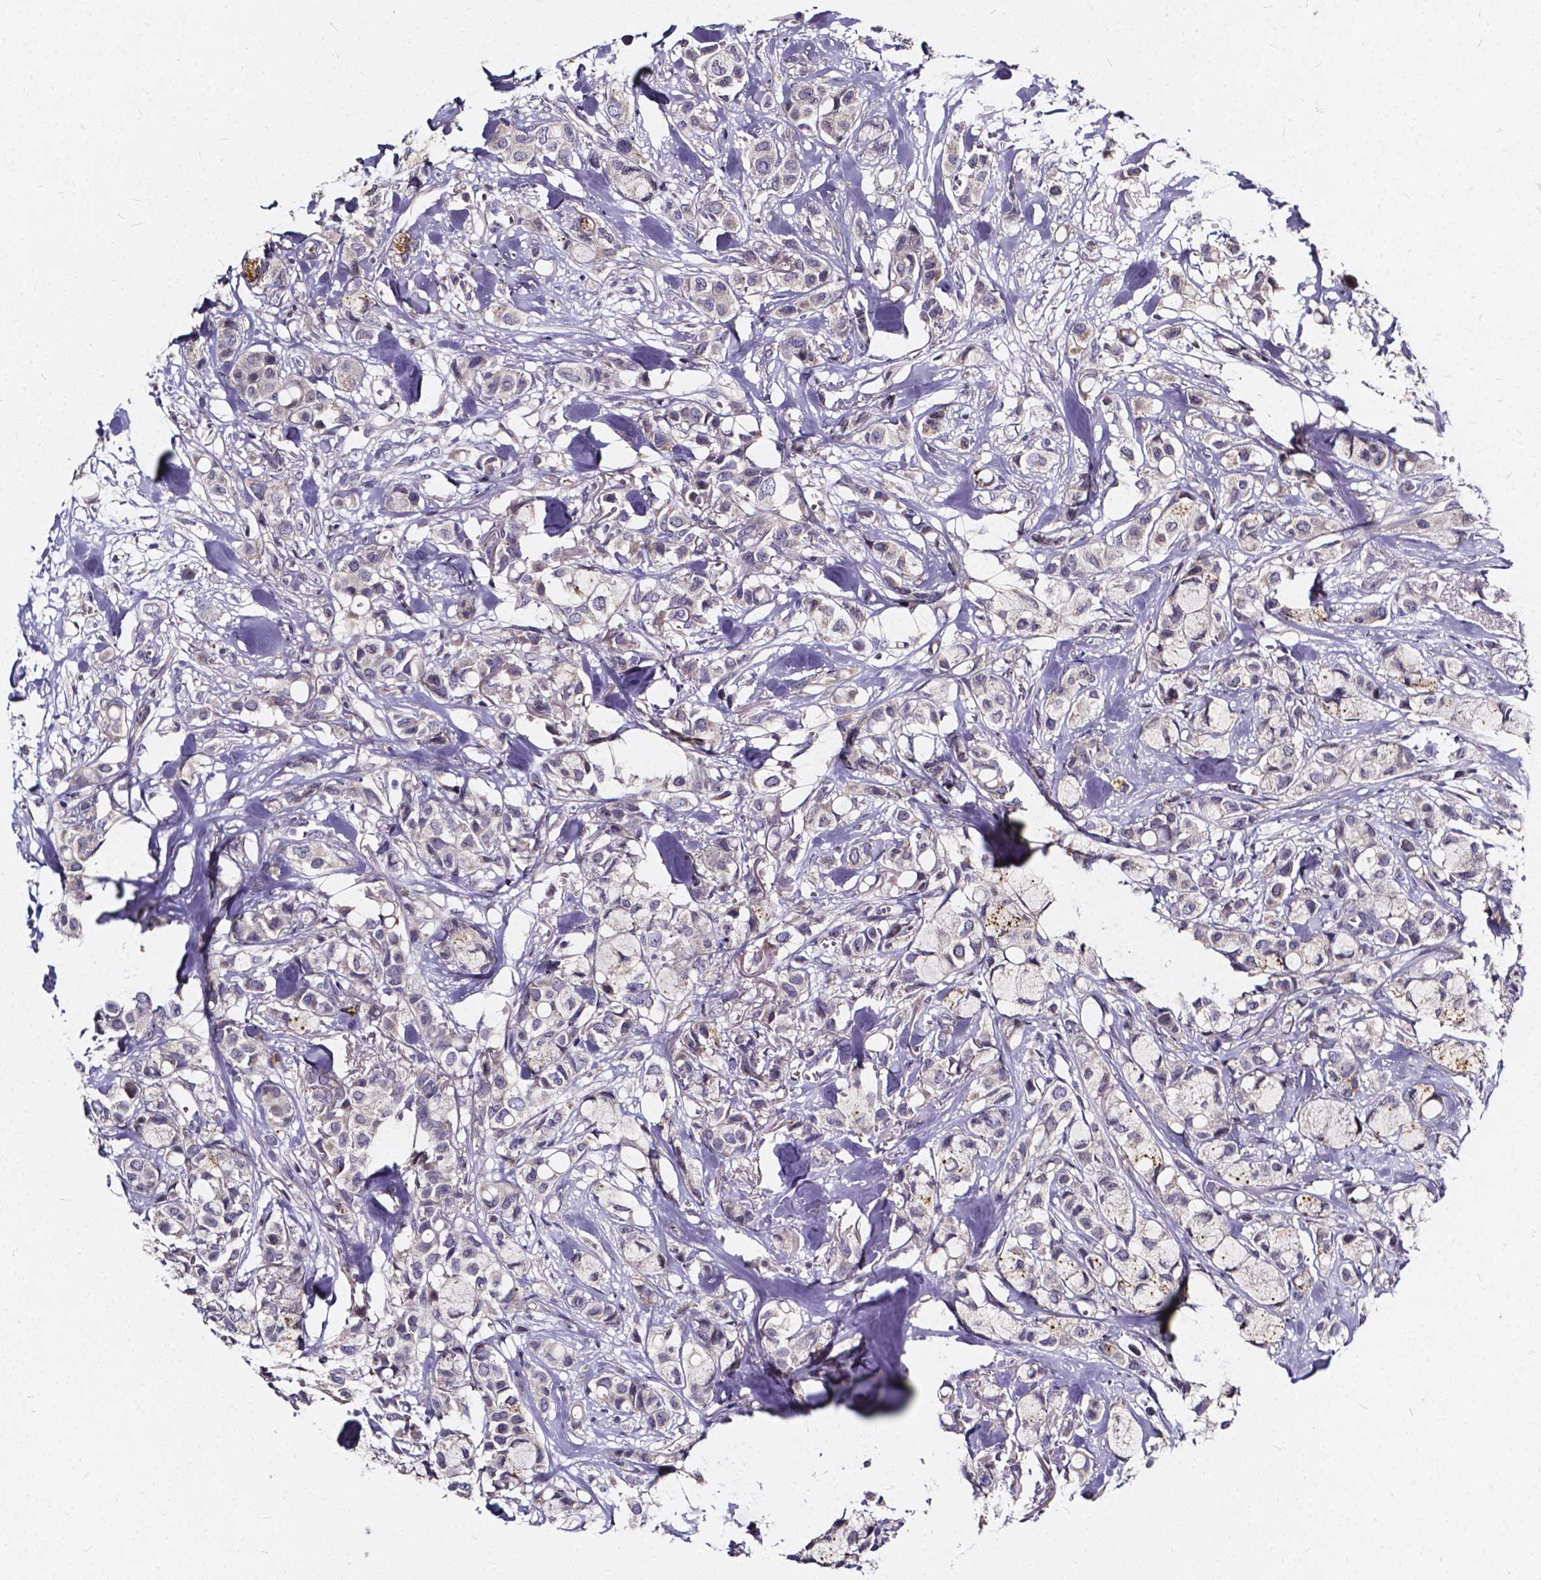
{"staining": {"intensity": "negative", "quantity": "none", "location": "none"}, "tissue": "breast cancer", "cell_type": "Tumor cells", "image_type": "cancer", "snomed": [{"axis": "morphology", "description": "Duct carcinoma"}, {"axis": "topography", "description": "Breast"}], "caption": "This is a photomicrograph of immunohistochemistry staining of intraductal carcinoma (breast), which shows no expression in tumor cells.", "gene": "SOWAHA", "patient": {"sex": "female", "age": 85}}